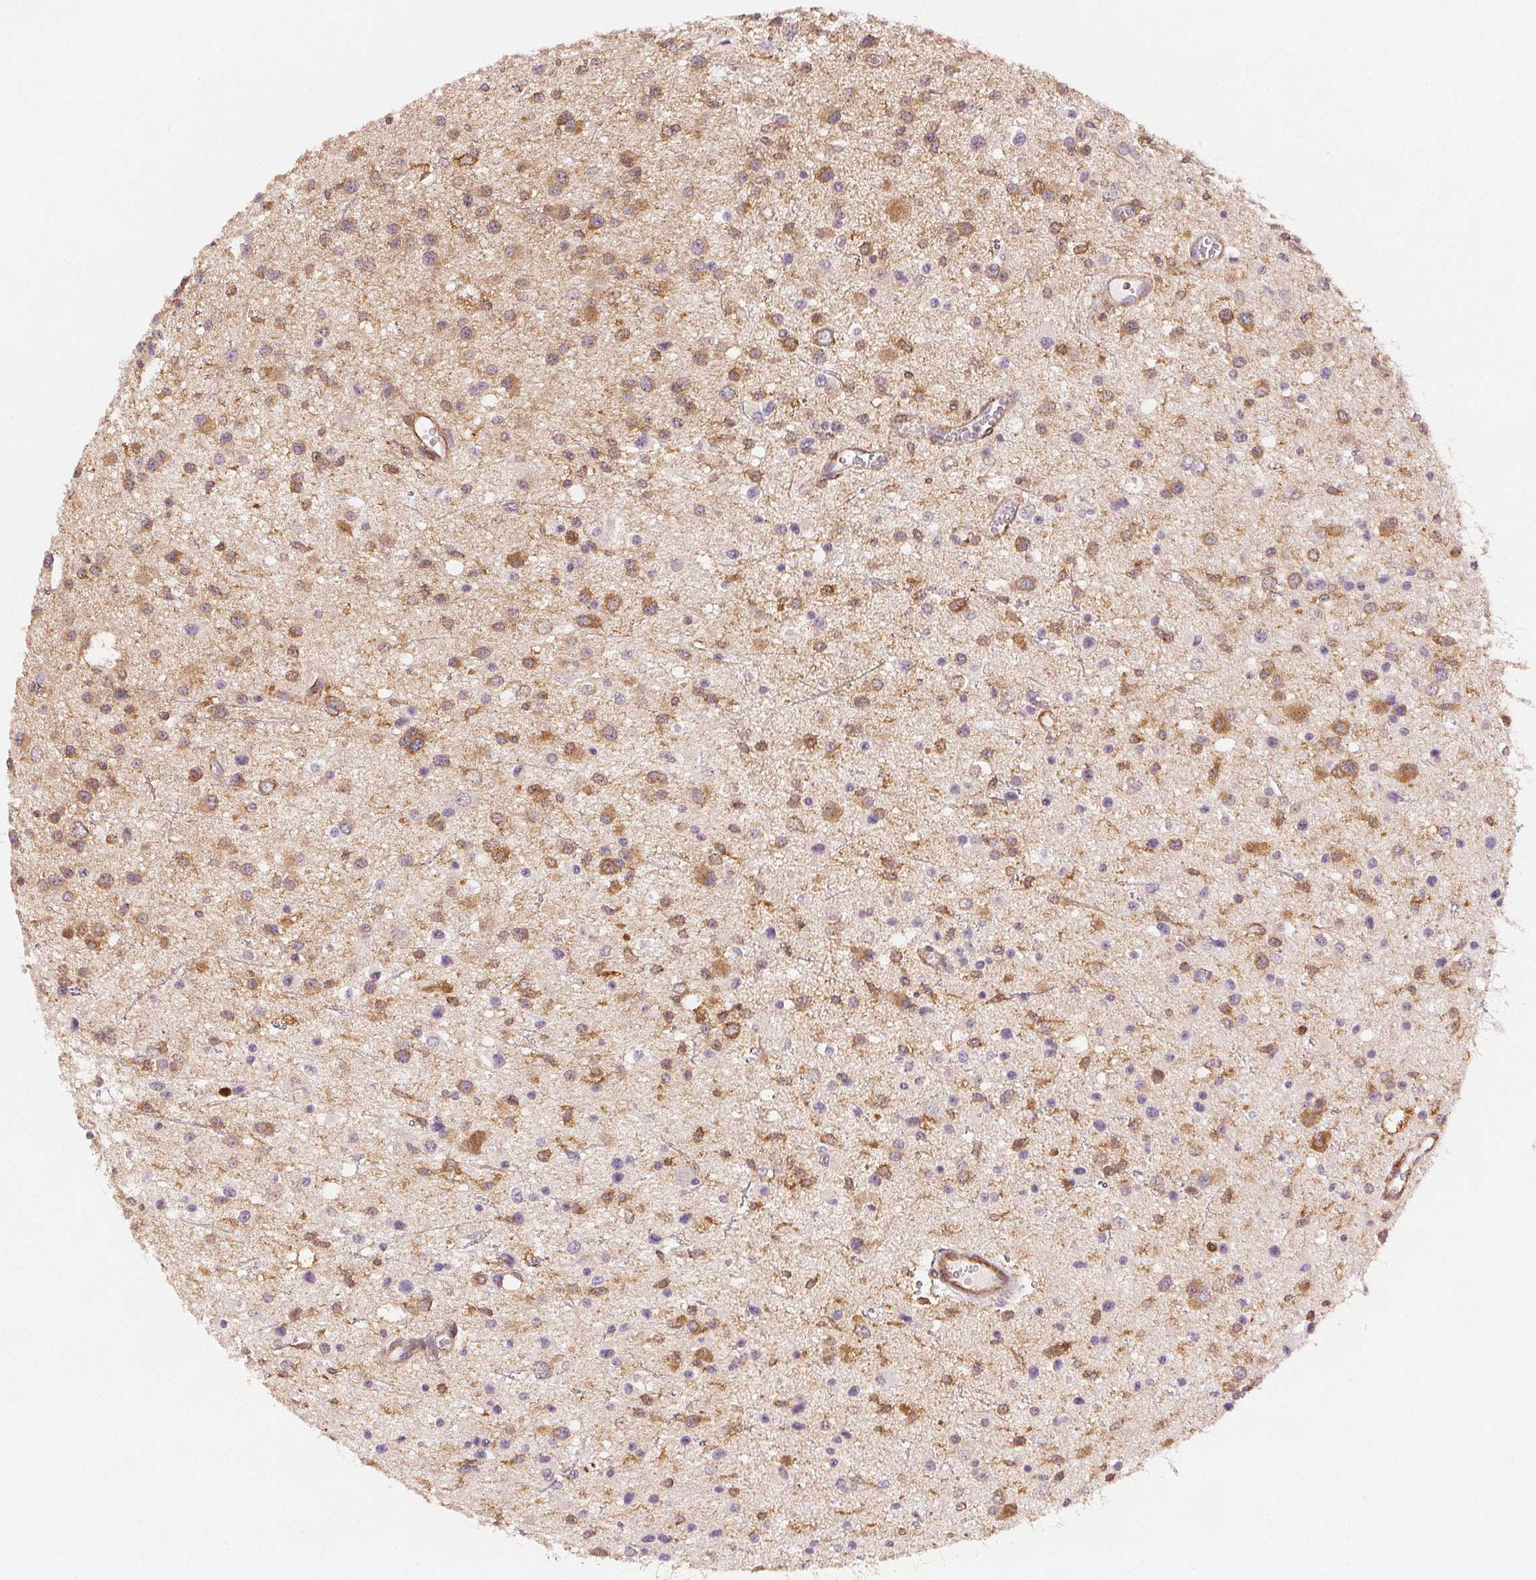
{"staining": {"intensity": "moderate", "quantity": ">75%", "location": "cytoplasmic/membranous"}, "tissue": "glioma", "cell_type": "Tumor cells", "image_type": "cancer", "snomed": [{"axis": "morphology", "description": "Glioma, malignant, Low grade"}, {"axis": "topography", "description": "Brain"}], "caption": "A brown stain highlights moderate cytoplasmic/membranous expression of a protein in human malignant glioma (low-grade) tumor cells.", "gene": "DIAPH2", "patient": {"sex": "male", "age": 43}}